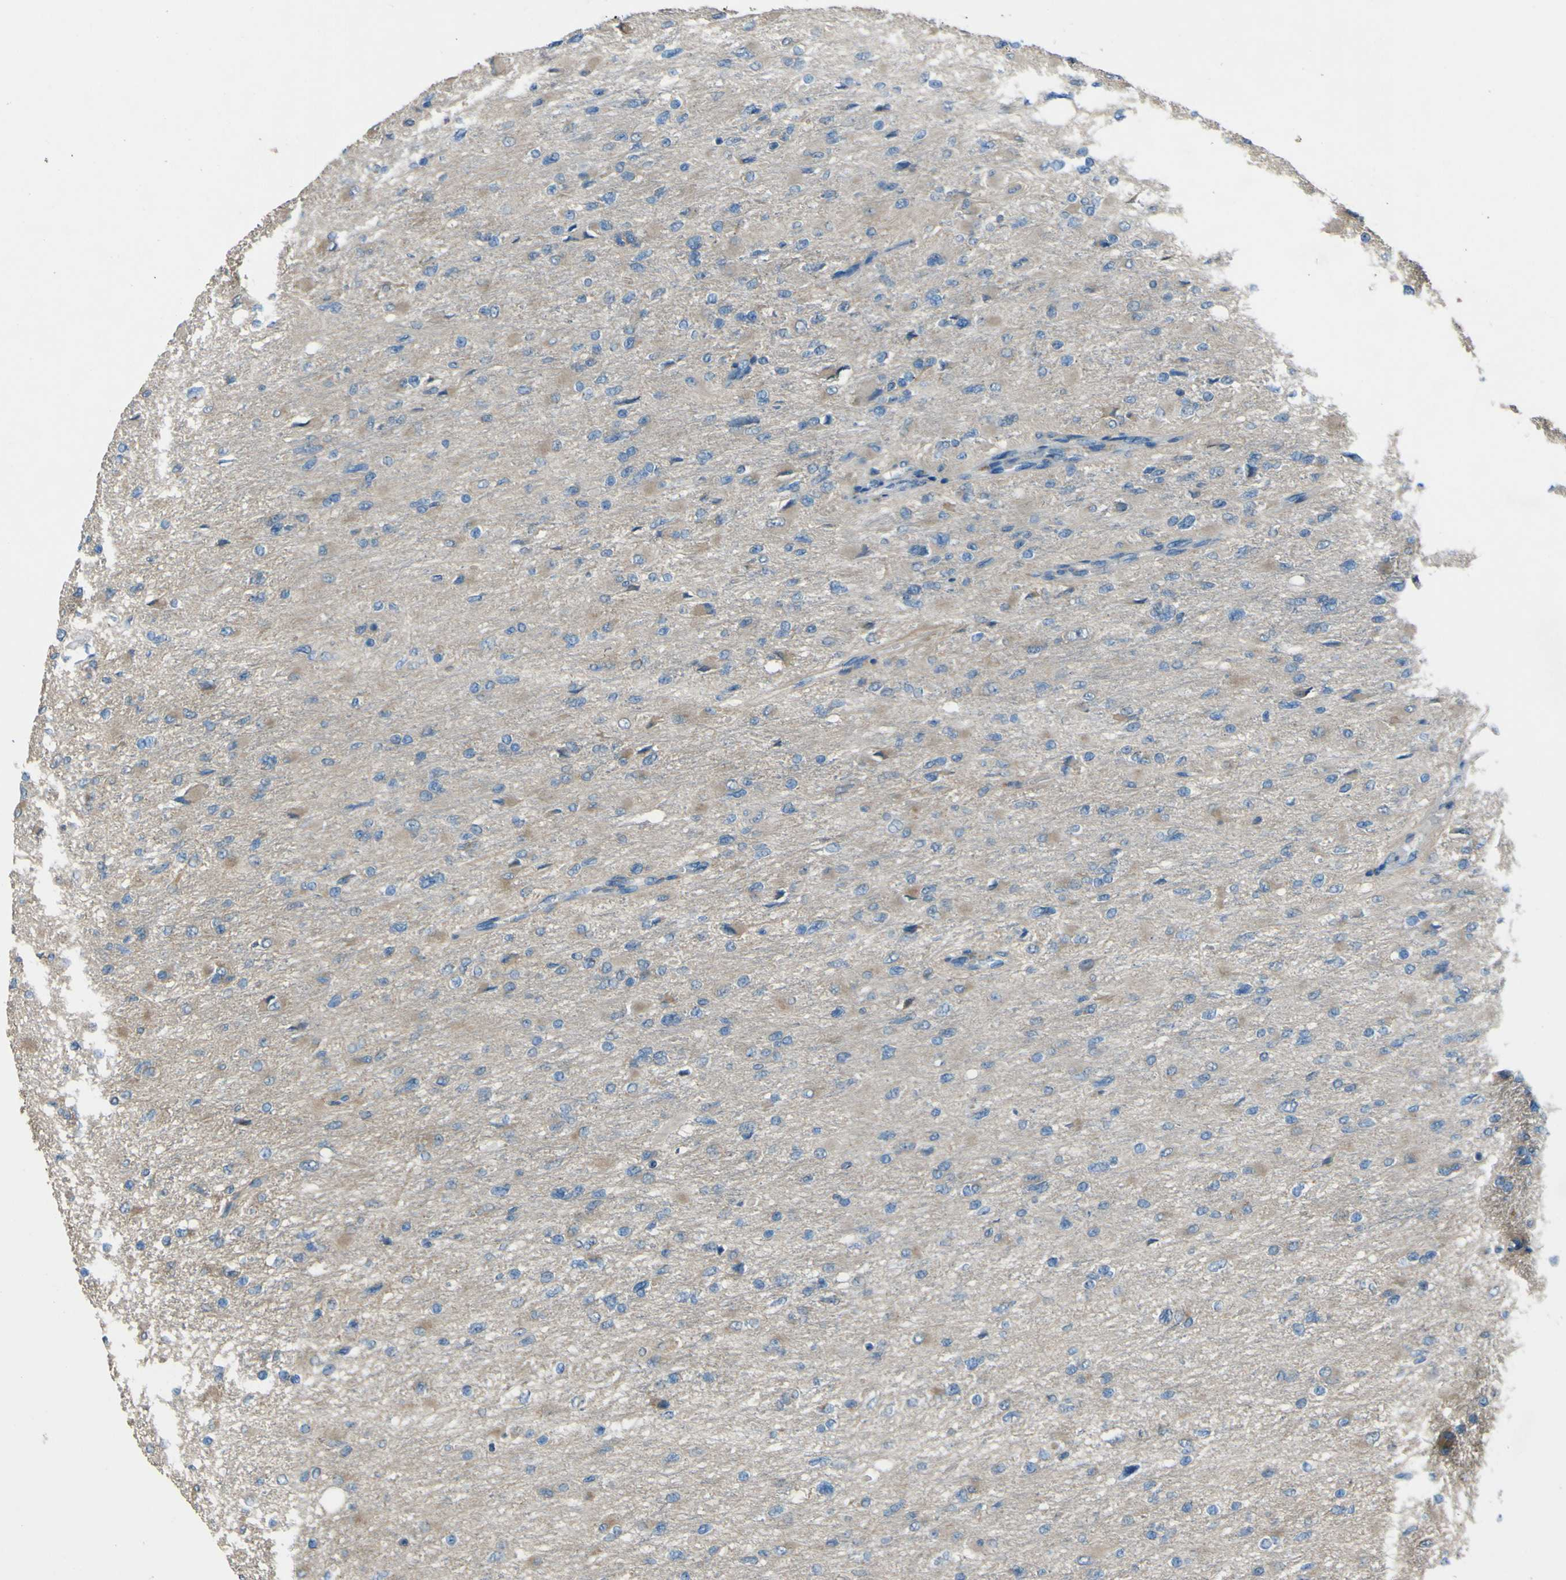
{"staining": {"intensity": "weak", "quantity": "<25%", "location": "cytoplasmic/membranous"}, "tissue": "glioma", "cell_type": "Tumor cells", "image_type": "cancer", "snomed": [{"axis": "morphology", "description": "Glioma, malignant, High grade"}, {"axis": "topography", "description": "Cerebral cortex"}], "caption": "Immunohistochemical staining of human glioma exhibits no significant positivity in tumor cells. Brightfield microscopy of IHC stained with DAB (brown) and hematoxylin (blue), captured at high magnification.", "gene": "NAALADL2", "patient": {"sex": "female", "age": 36}}